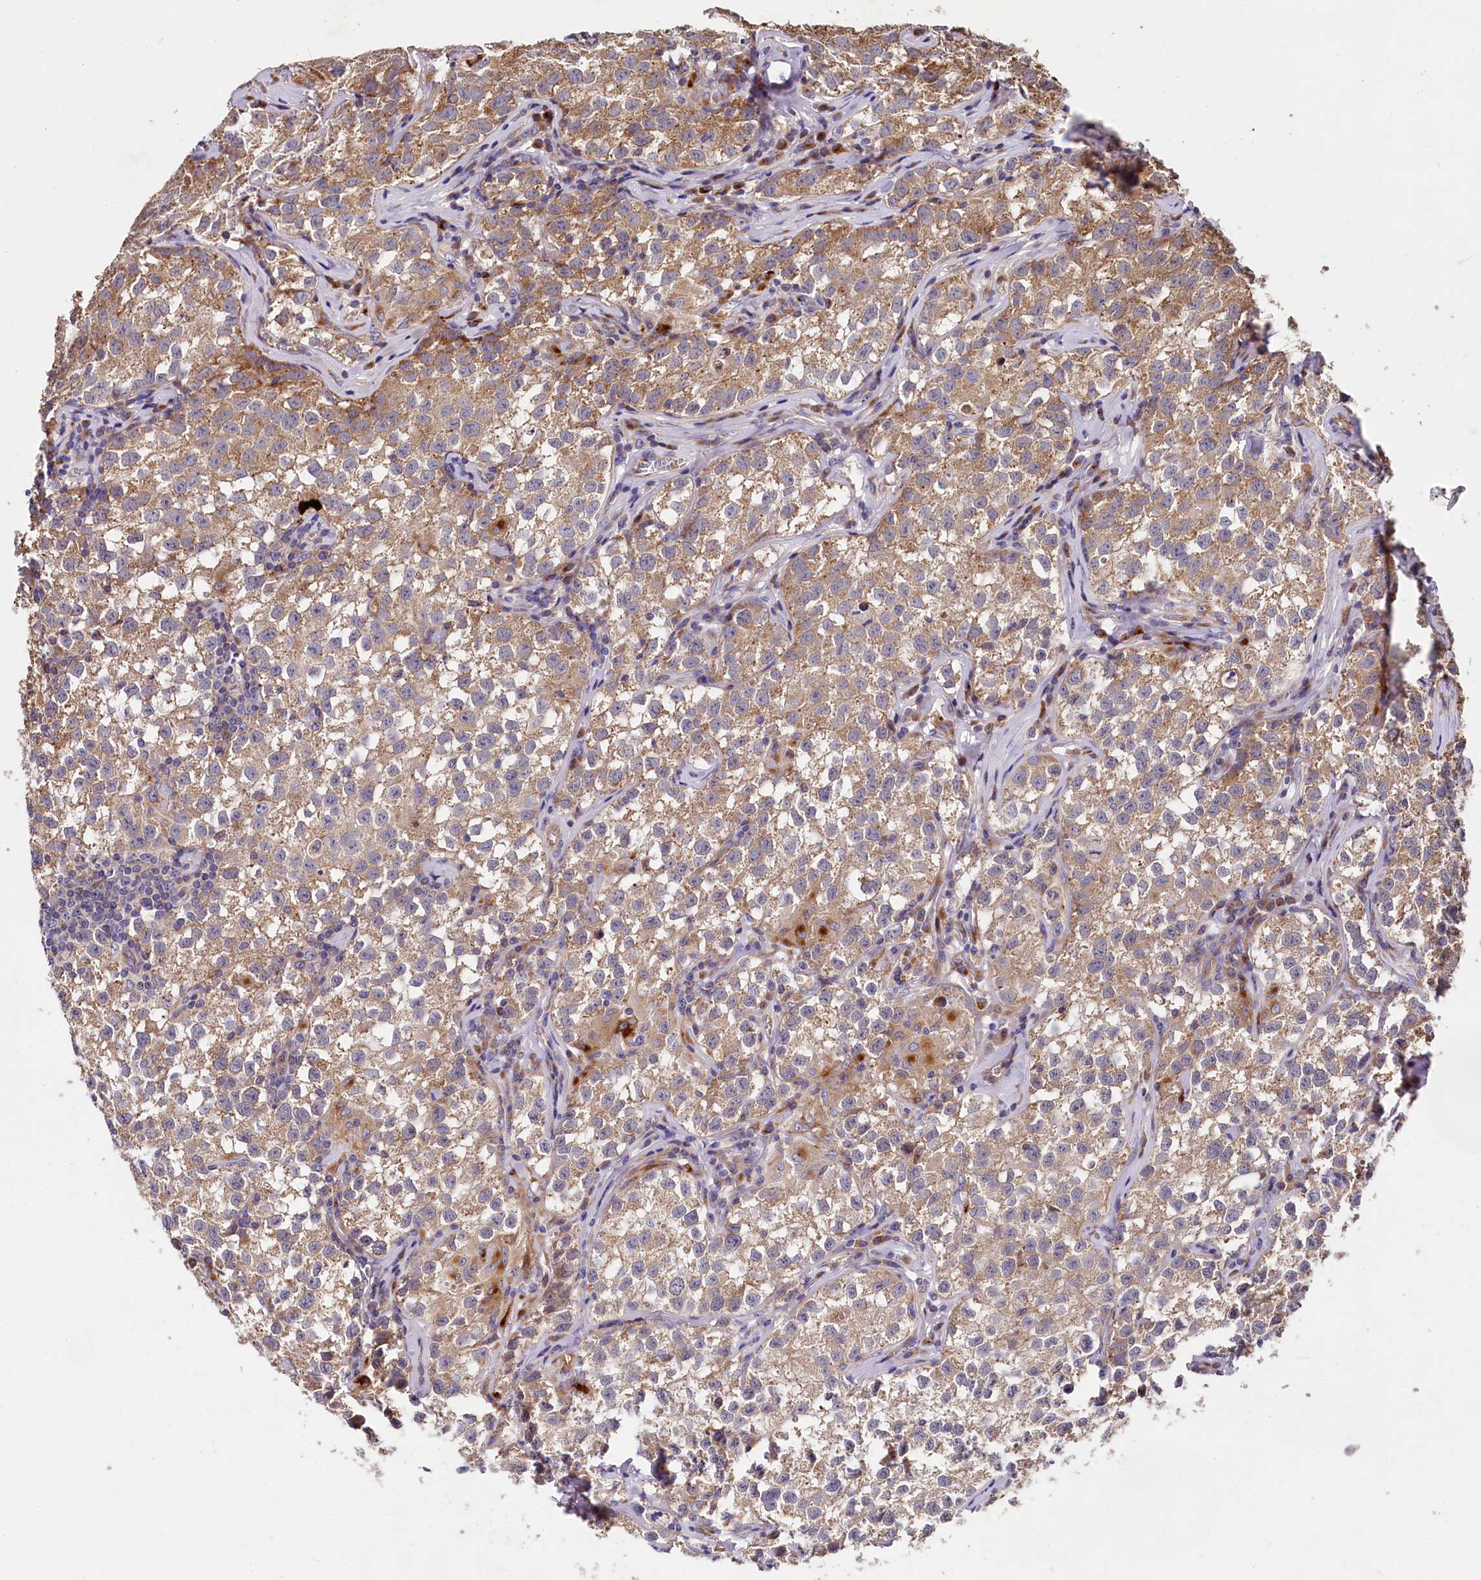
{"staining": {"intensity": "moderate", "quantity": ">75%", "location": "cytoplasmic/membranous"}, "tissue": "testis cancer", "cell_type": "Tumor cells", "image_type": "cancer", "snomed": [{"axis": "morphology", "description": "Seminoma, NOS"}, {"axis": "morphology", "description": "Carcinoma, Embryonal, NOS"}, {"axis": "topography", "description": "Testis"}], "caption": "A micrograph of human embryonal carcinoma (testis) stained for a protein displays moderate cytoplasmic/membranous brown staining in tumor cells. (IHC, brightfield microscopy, high magnification).", "gene": "SPRYD3", "patient": {"sex": "male", "age": 43}}